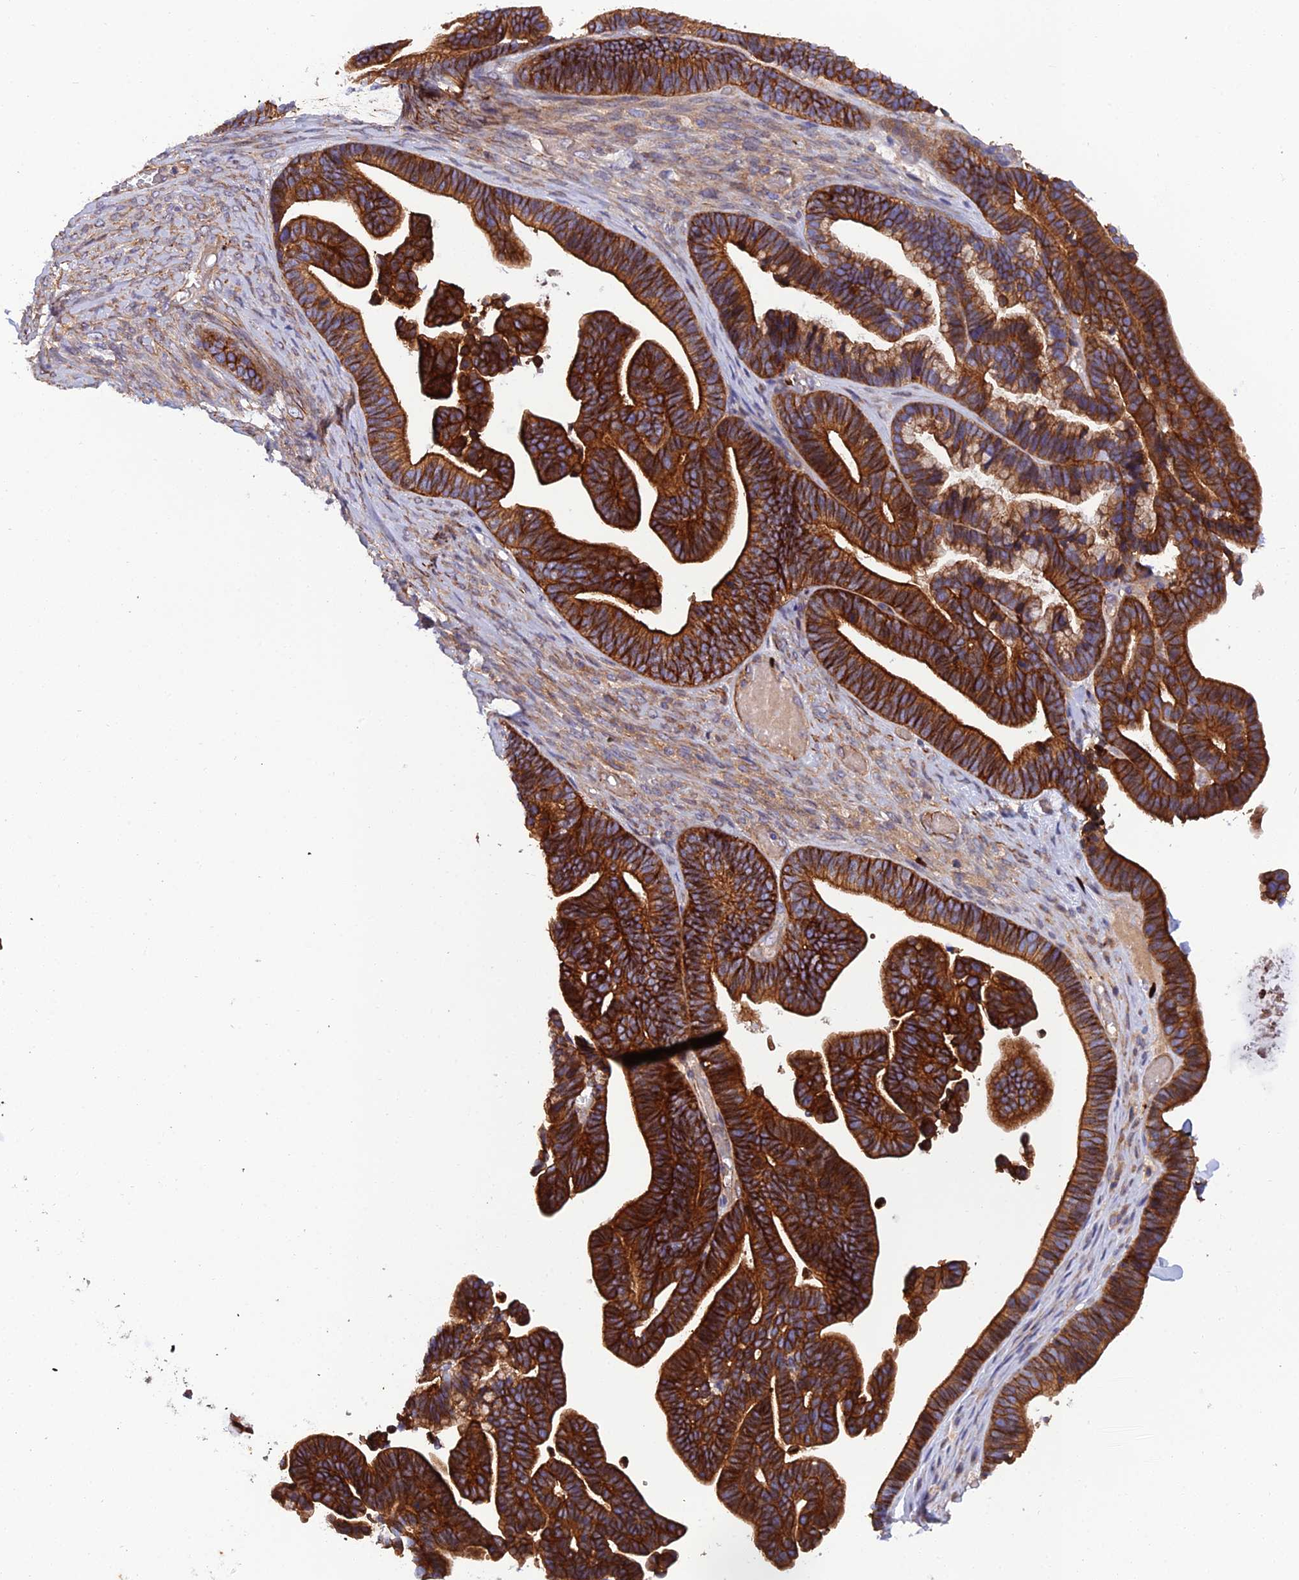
{"staining": {"intensity": "strong", "quantity": ">75%", "location": "cytoplasmic/membranous"}, "tissue": "ovarian cancer", "cell_type": "Tumor cells", "image_type": "cancer", "snomed": [{"axis": "morphology", "description": "Cystadenocarcinoma, serous, NOS"}, {"axis": "topography", "description": "Ovary"}], "caption": "Ovarian cancer (serous cystadenocarcinoma) stained with a protein marker exhibits strong staining in tumor cells.", "gene": "RALGAPA2", "patient": {"sex": "female", "age": 56}}